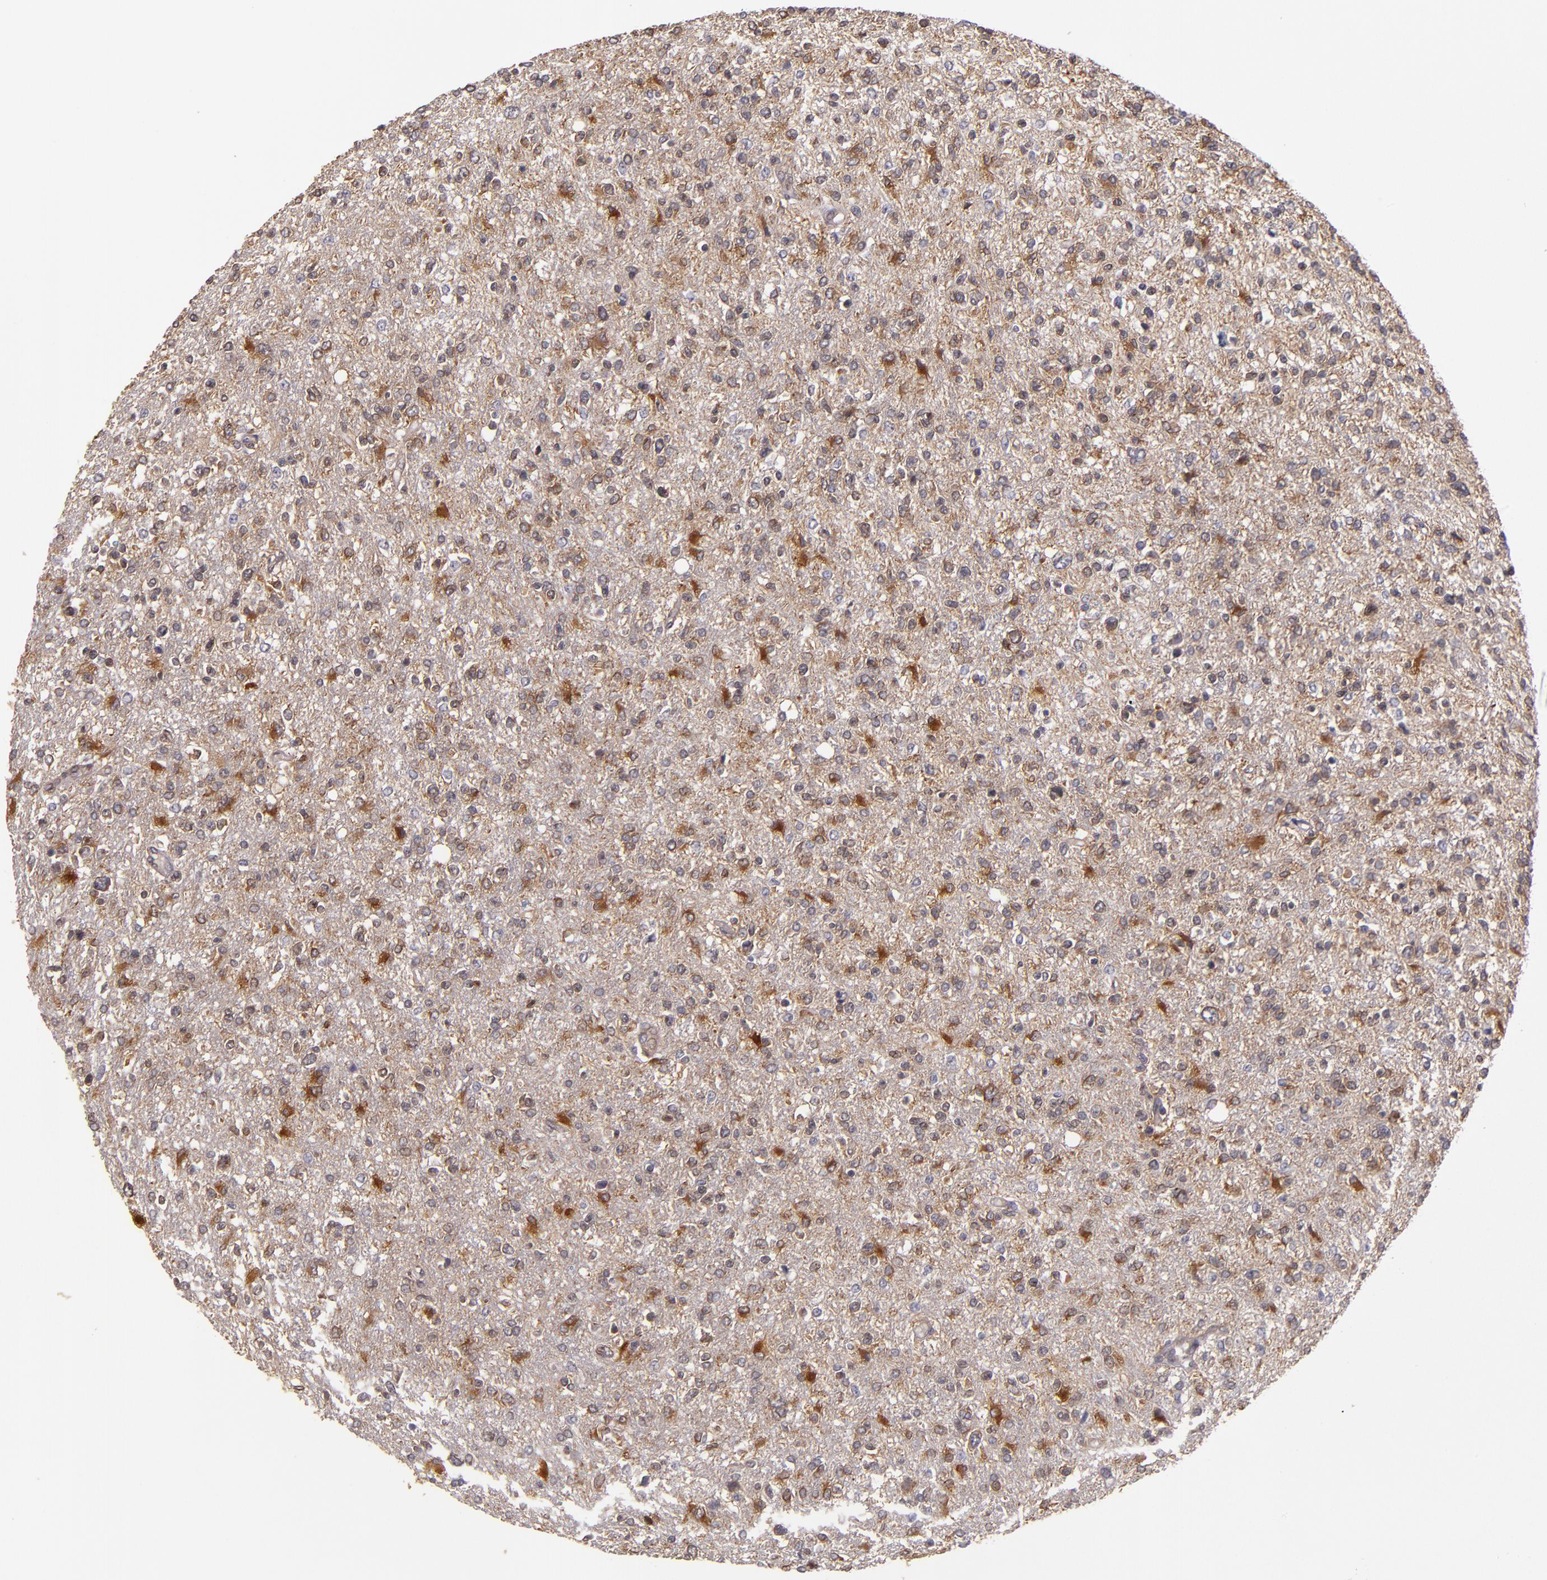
{"staining": {"intensity": "moderate", "quantity": "25%-75%", "location": "cytoplasmic/membranous"}, "tissue": "glioma", "cell_type": "Tumor cells", "image_type": "cancer", "snomed": [{"axis": "morphology", "description": "Glioma, malignant, High grade"}, {"axis": "topography", "description": "Cerebral cortex"}], "caption": "This photomicrograph displays glioma stained with immunohistochemistry to label a protein in brown. The cytoplasmic/membranous of tumor cells show moderate positivity for the protein. Nuclei are counter-stained blue.", "gene": "PRAF2", "patient": {"sex": "male", "age": 76}}